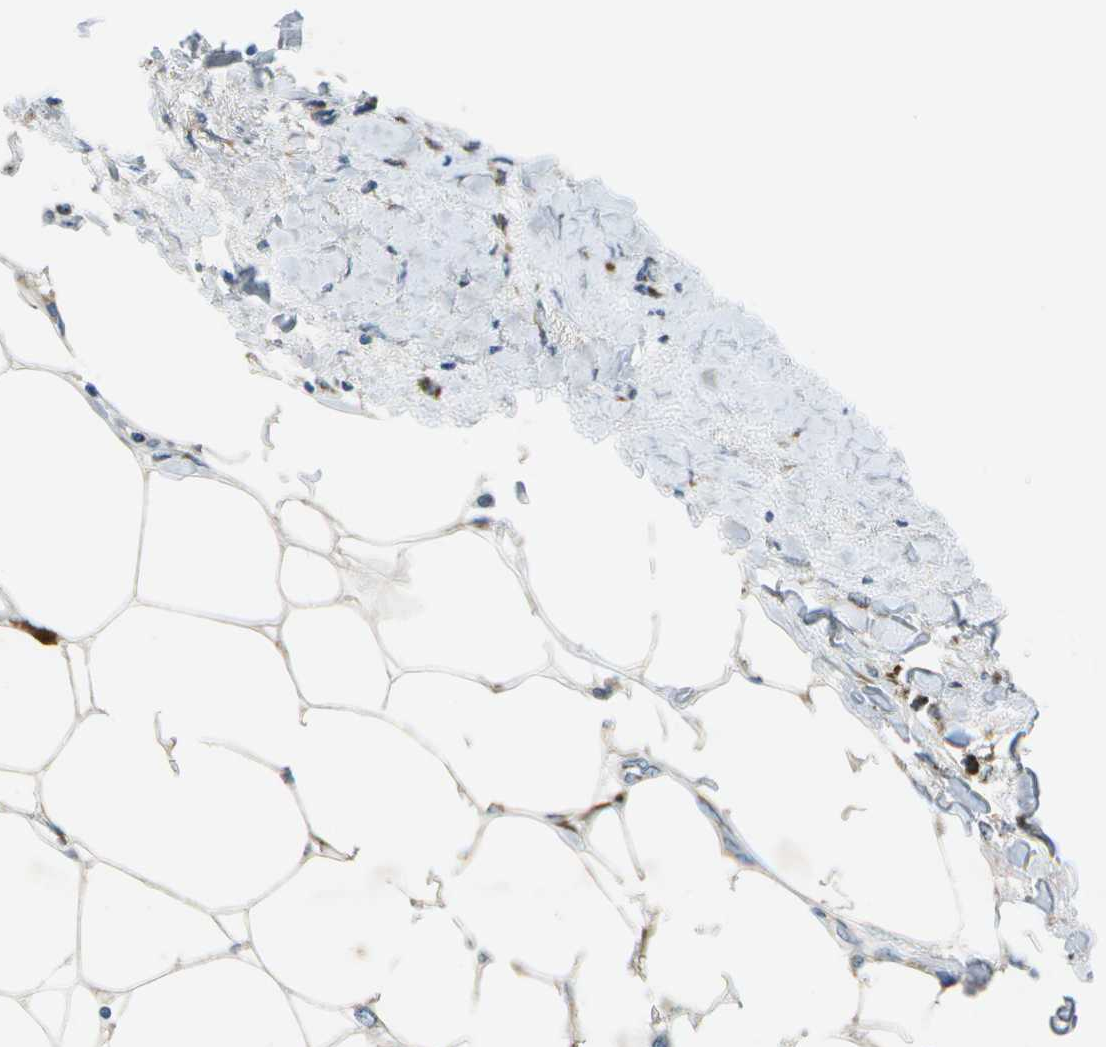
{"staining": {"intensity": "moderate", "quantity": ">75%", "location": "cytoplasmic/membranous"}, "tissue": "breast cancer", "cell_type": "Tumor cells", "image_type": "cancer", "snomed": [{"axis": "morphology", "description": "Lobular carcinoma"}, {"axis": "topography", "description": "Breast"}], "caption": "Protein expression analysis of breast cancer (lobular carcinoma) displays moderate cytoplasmic/membranous expression in about >75% of tumor cells. (DAB IHC, brown staining for protein, blue staining for nuclei).", "gene": "QSOX2", "patient": {"sex": "female", "age": 51}}